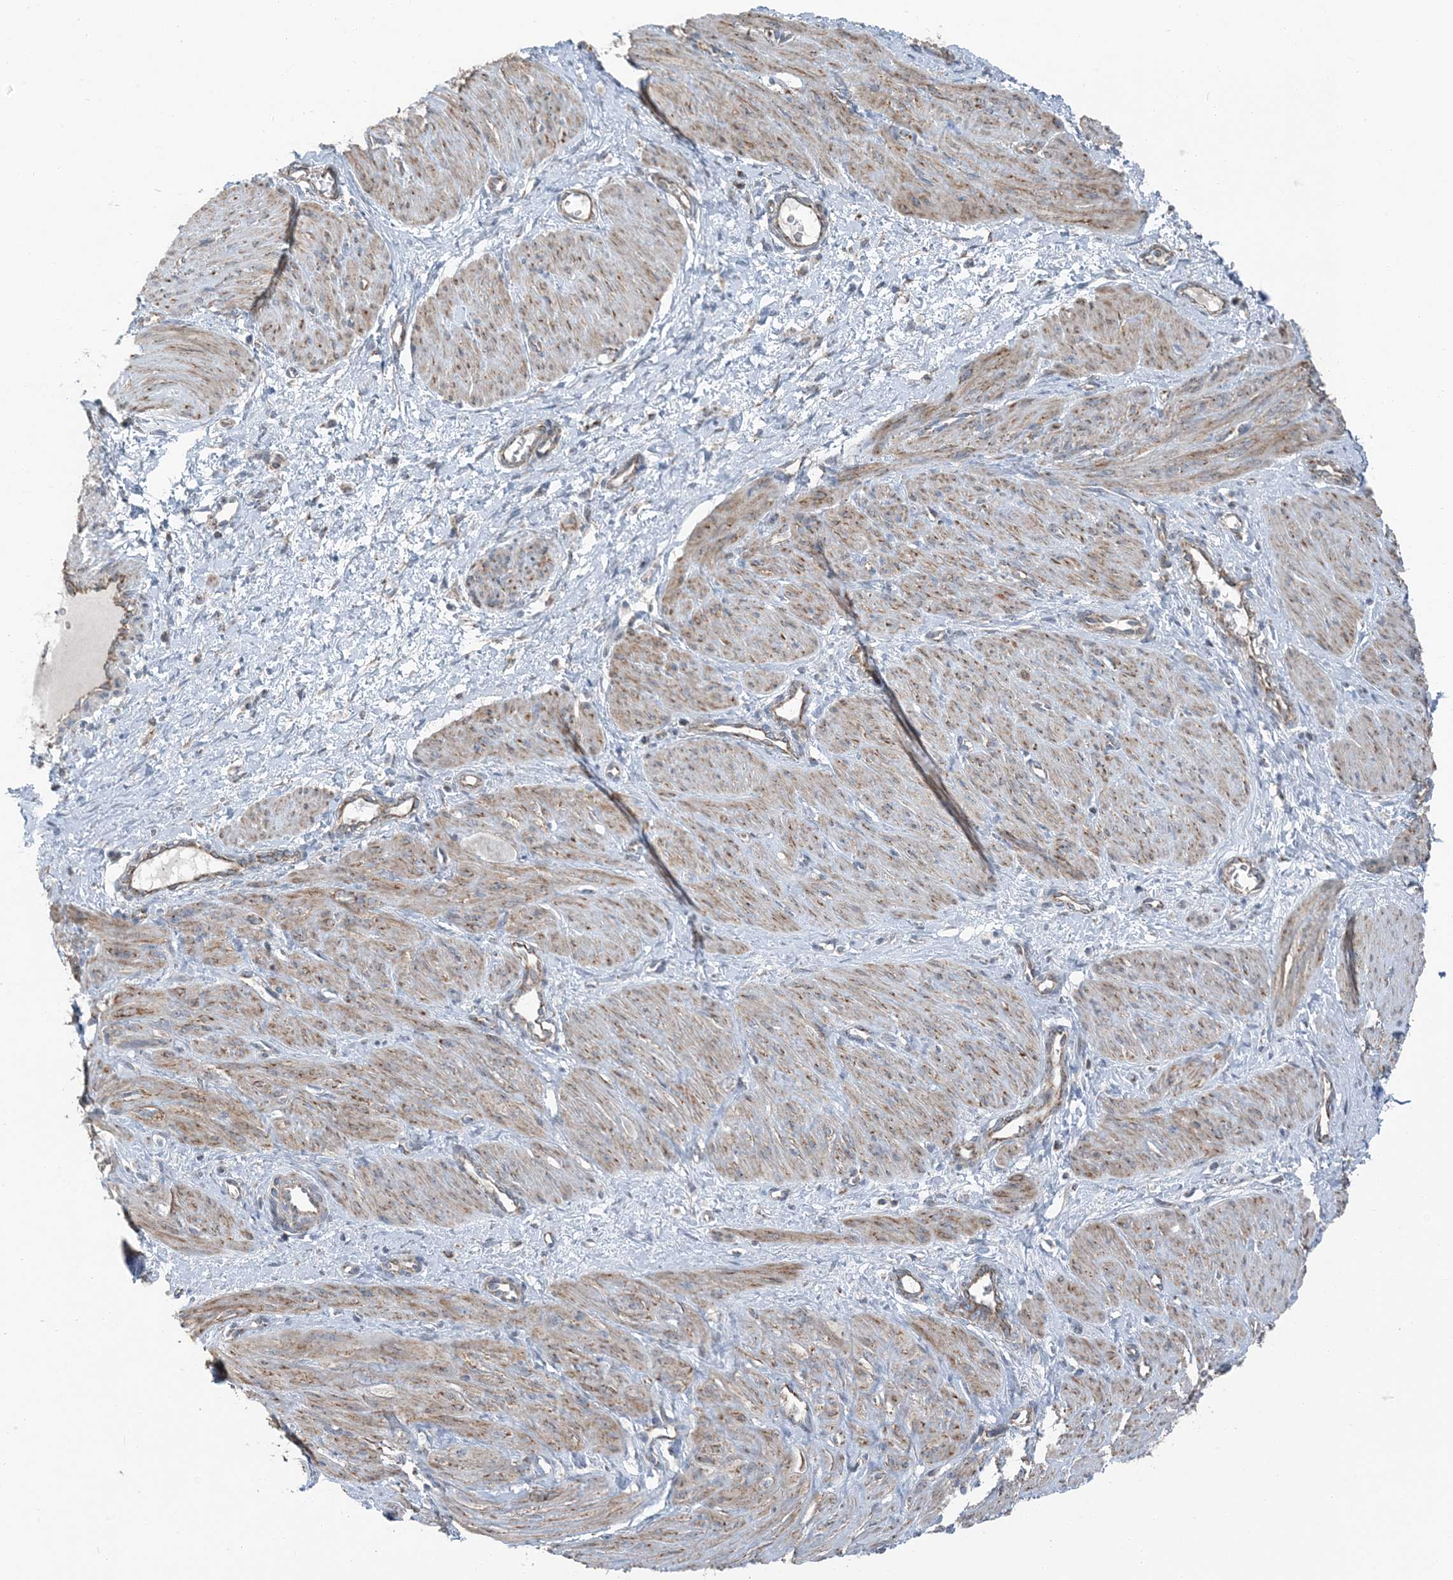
{"staining": {"intensity": "moderate", "quantity": ">75%", "location": "cytoplasmic/membranous"}, "tissue": "smooth muscle", "cell_type": "Smooth muscle cells", "image_type": "normal", "snomed": [{"axis": "morphology", "description": "Normal tissue, NOS"}, {"axis": "topography", "description": "Endometrium"}], "caption": "Immunohistochemistry of benign smooth muscle reveals medium levels of moderate cytoplasmic/membranous staining in approximately >75% of smooth muscle cells.", "gene": "PILRB", "patient": {"sex": "female", "age": 33}}